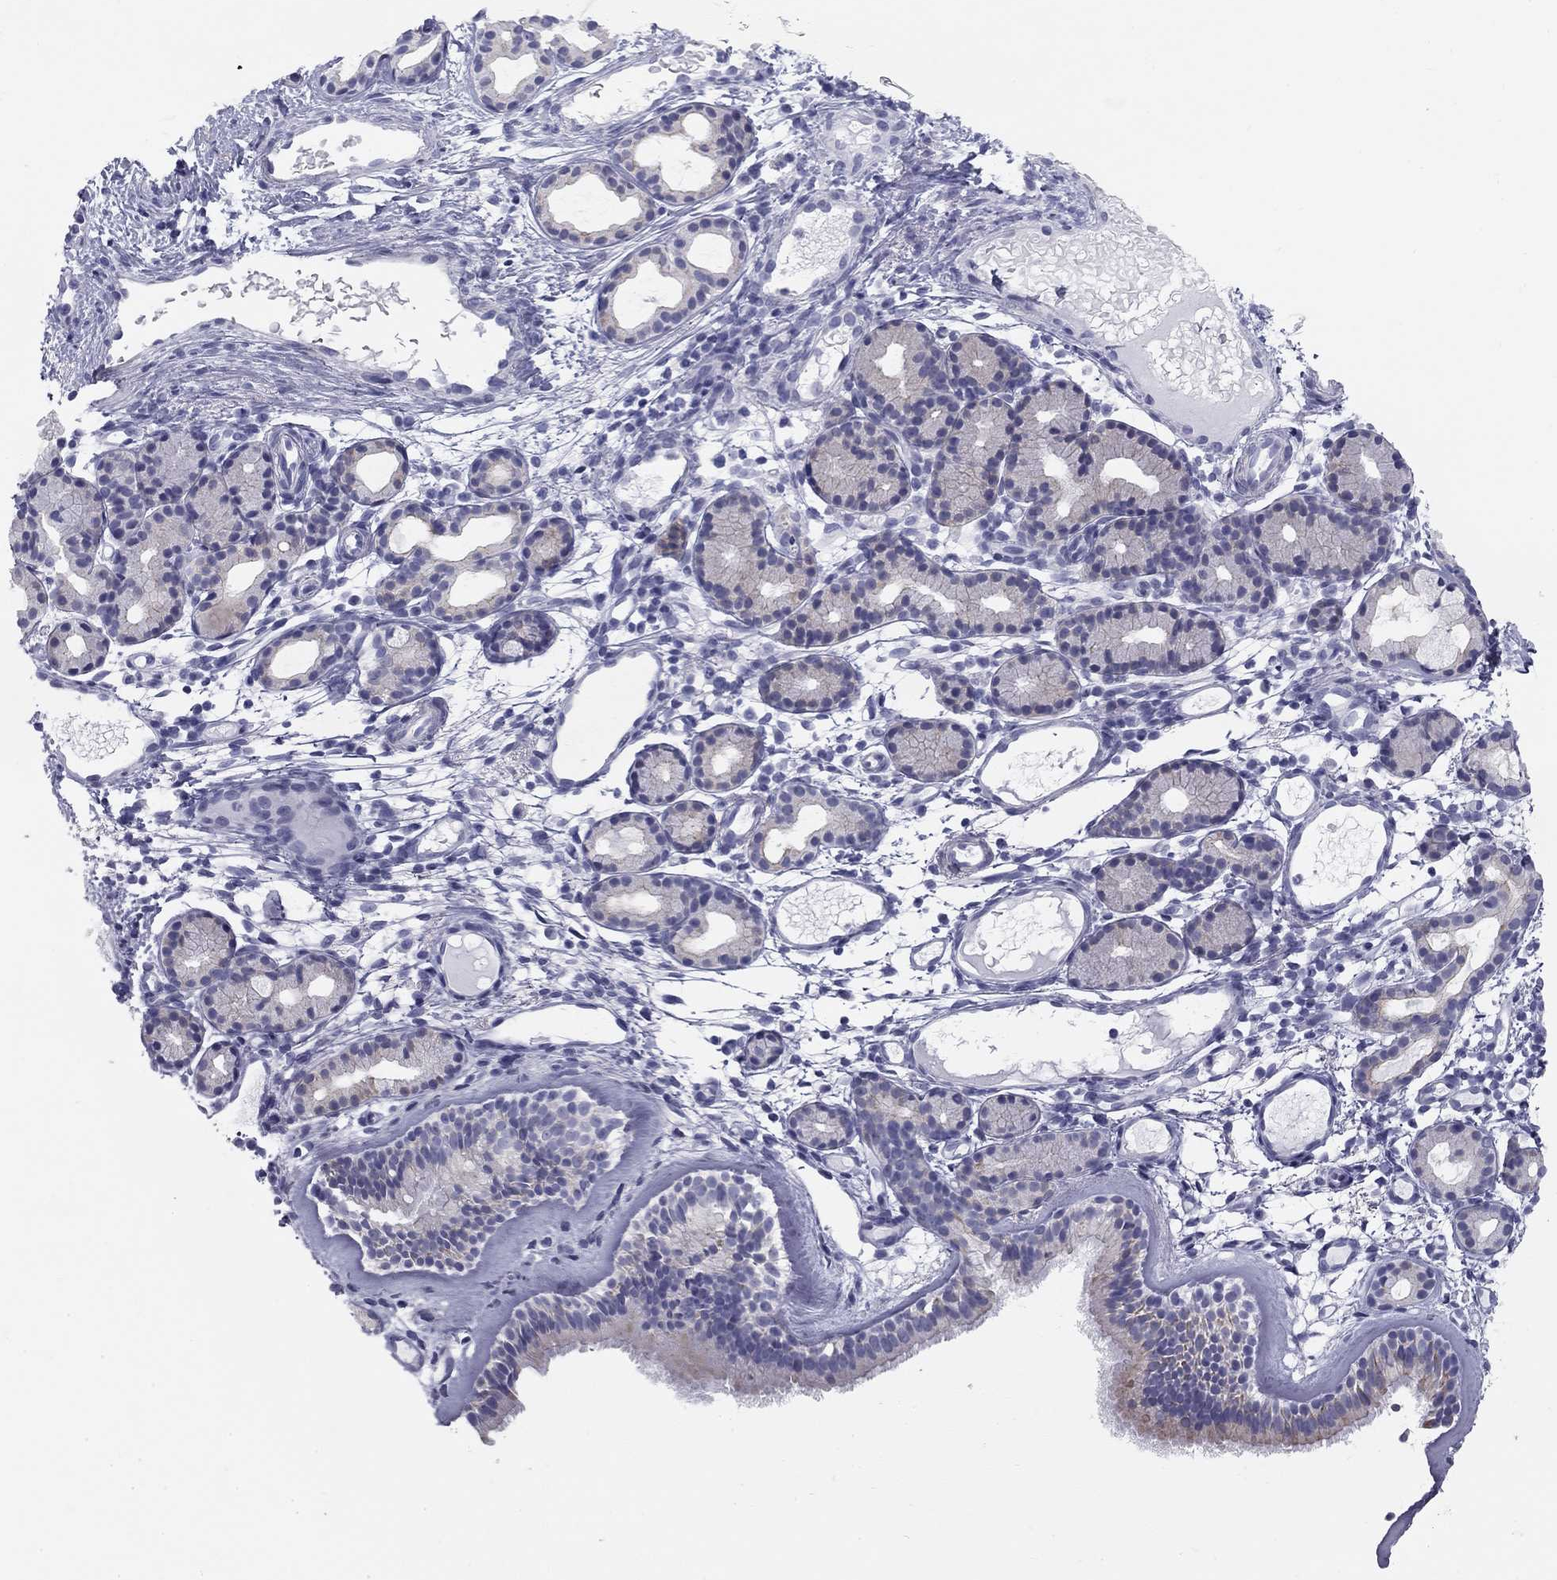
{"staining": {"intensity": "negative", "quantity": "none", "location": "none"}, "tissue": "nasopharynx", "cell_type": "Respiratory epithelial cells", "image_type": "normal", "snomed": [{"axis": "morphology", "description": "Normal tissue, NOS"}, {"axis": "topography", "description": "Nasopharynx"}], "caption": "The histopathology image demonstrates no staining of respiratory epithelial cells in normal nasopharynx.", "gene": "SULT2B1", "patient": {"sex": "female", "age": 81}}